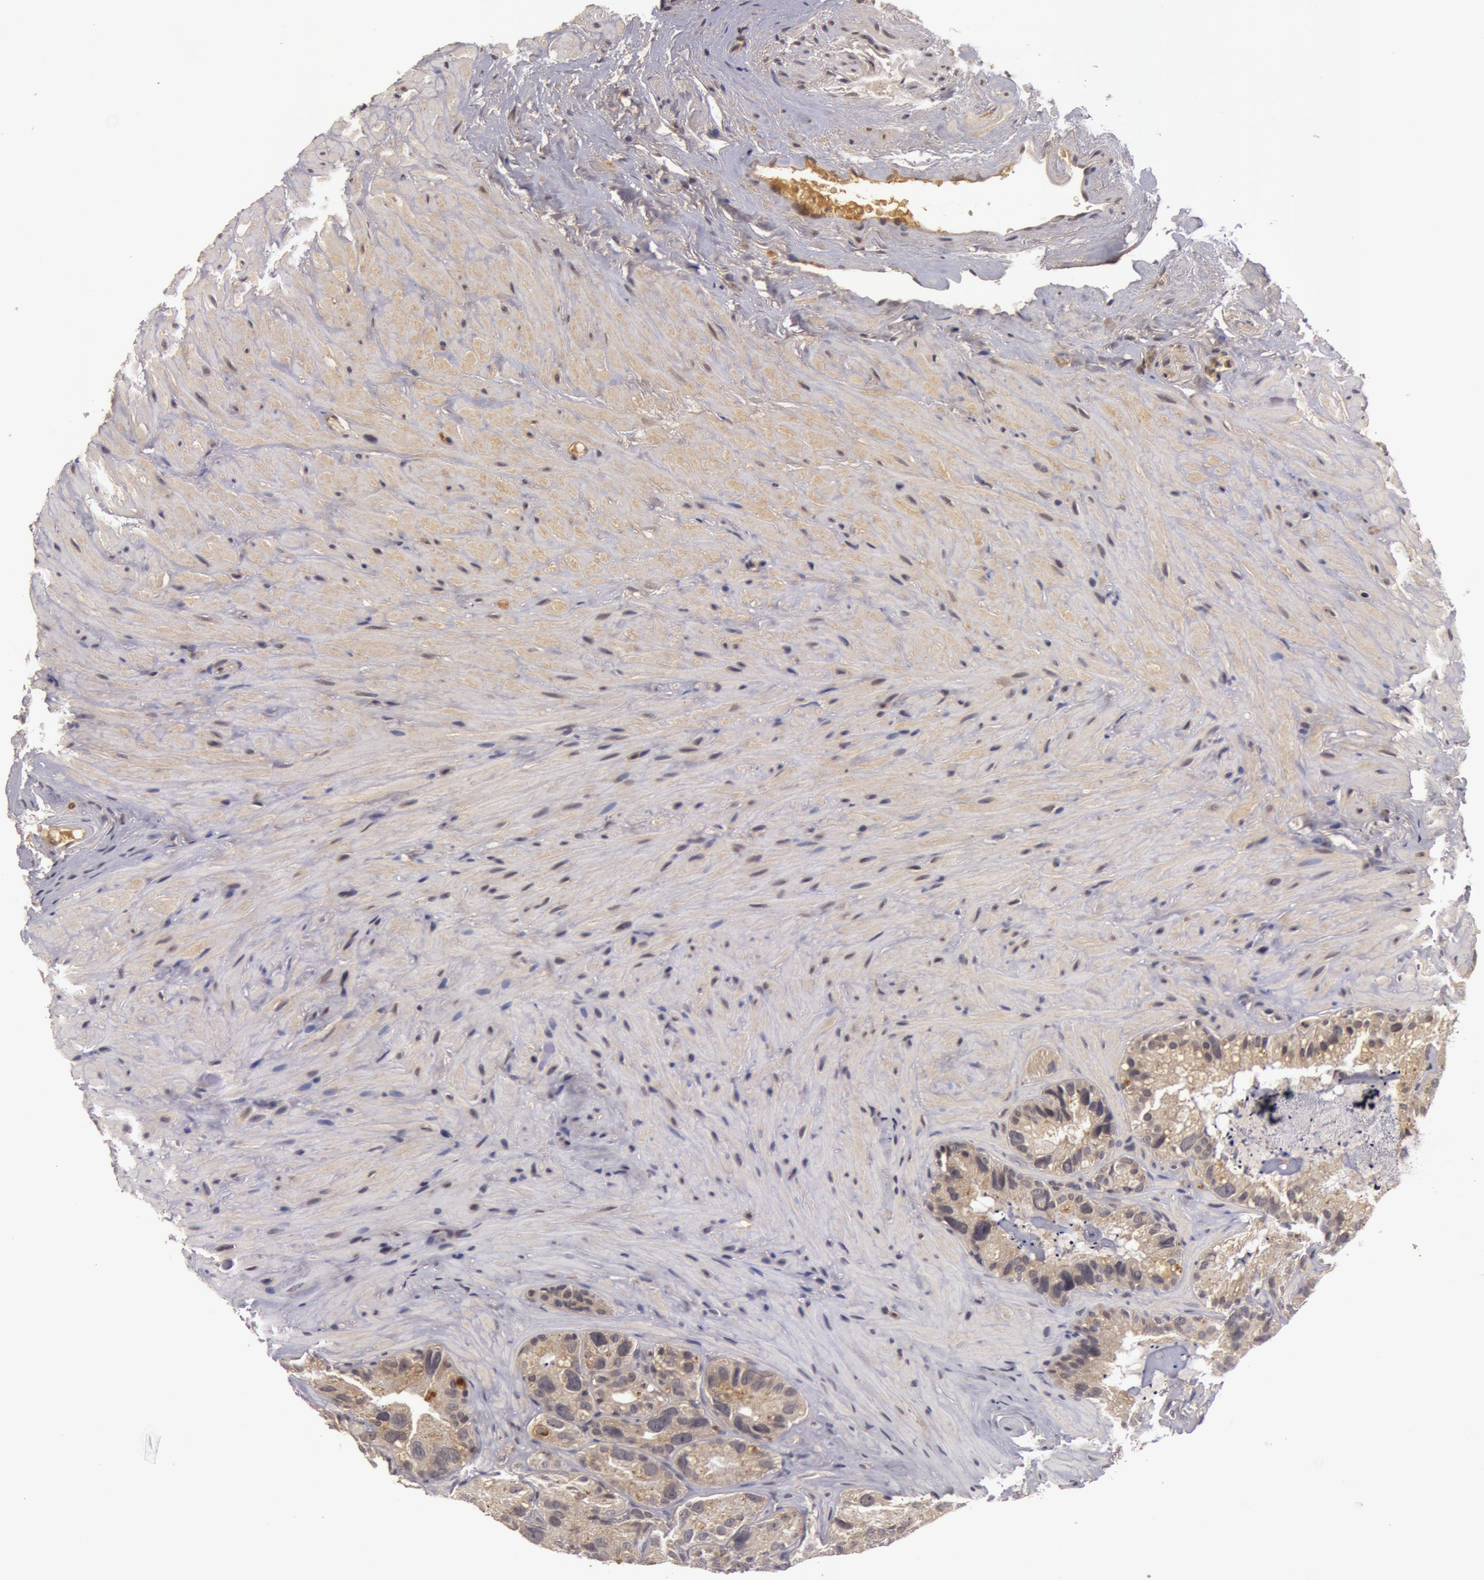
{"staining": {"intensity": "weak", "quantity": ">75%", "location": "cytoplasmic/membranous,nuclear"}, "tissue": "seminal vesicle", "cell_type": "Glandular cells", "image_type": "normal", "snomed": [{"axis": "morphology", "description": "Normal tissue, NOS"}, {"axis": "topography", "description": "Seminal veicle"}], "caption": "DAB (3,3'-diaminobenzidine) immunohistochemical staining of unremarkable human seminal vesicle reveals weak cytoplasmic/membranous,nuclear protein expression in about >75% of glandular cells. Immunohistochemistry (ihc) stains the protein in brown and the nuclei are stained blue.", "gene": "BCHE", "patient": {"sex": "male", "age": 63}}